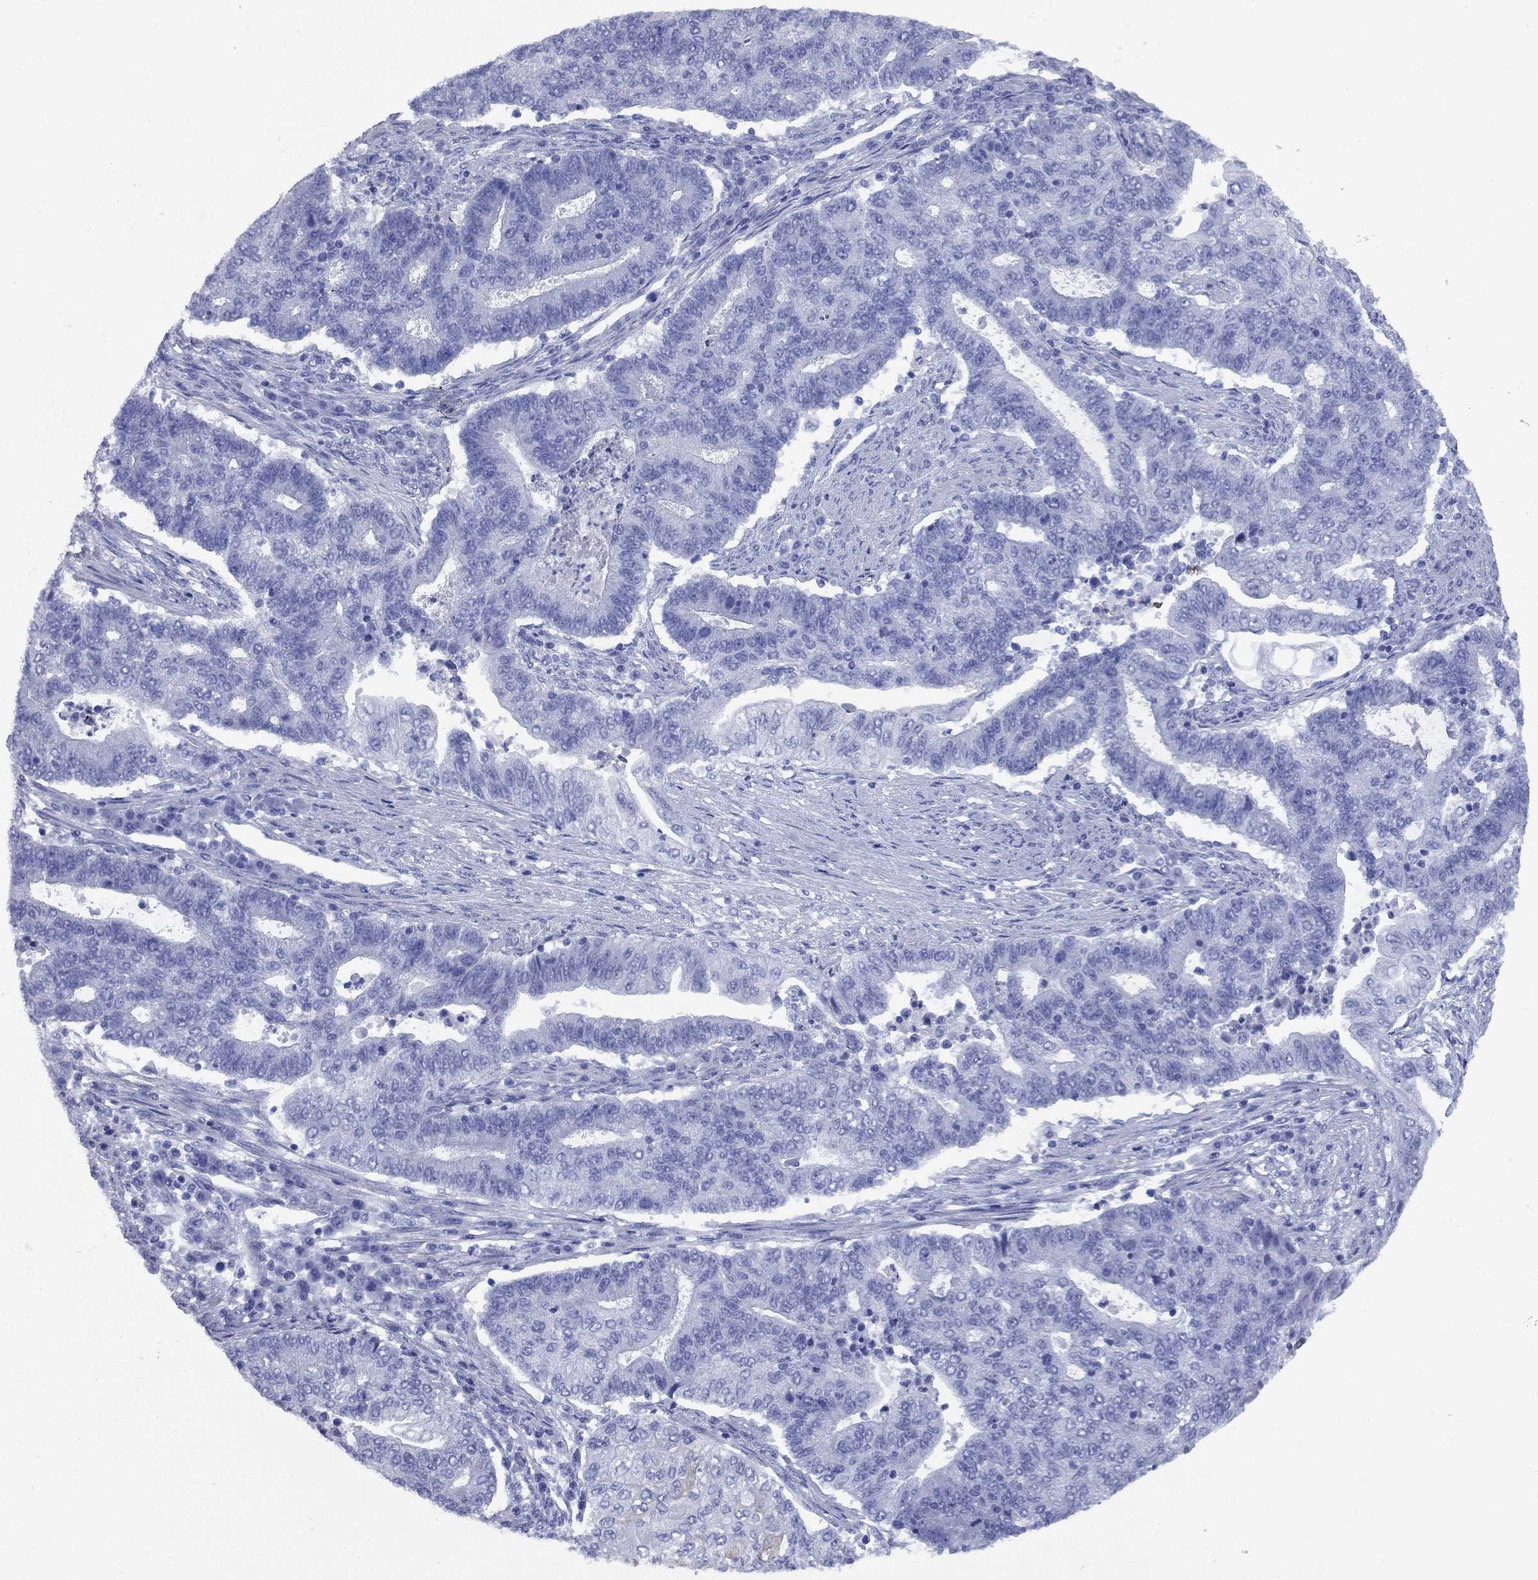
{"staining": {"intensity": "negative", "quantity": "none", "location": "none"}, "tissue": "endometrial cancer", "cell_type": "Tumor cells", "image_type": "cancer", "snomed": [{"axis": "morphology", "description": "Adenocarcinoma, NOS"}, {"axis": "topography", "description": "Uterus"}, {"axis": "topography", "description": "Endometrium"}], "caption": "This micrograph is of endometrial cancer stained with immunohistochemistry (IHC) to label a protein in brown with the nuclei are counter-stained blue. There is no staining in tumor cells.", "gene": "CCNA1", "patient": {"sex": "female", "age": 54}}